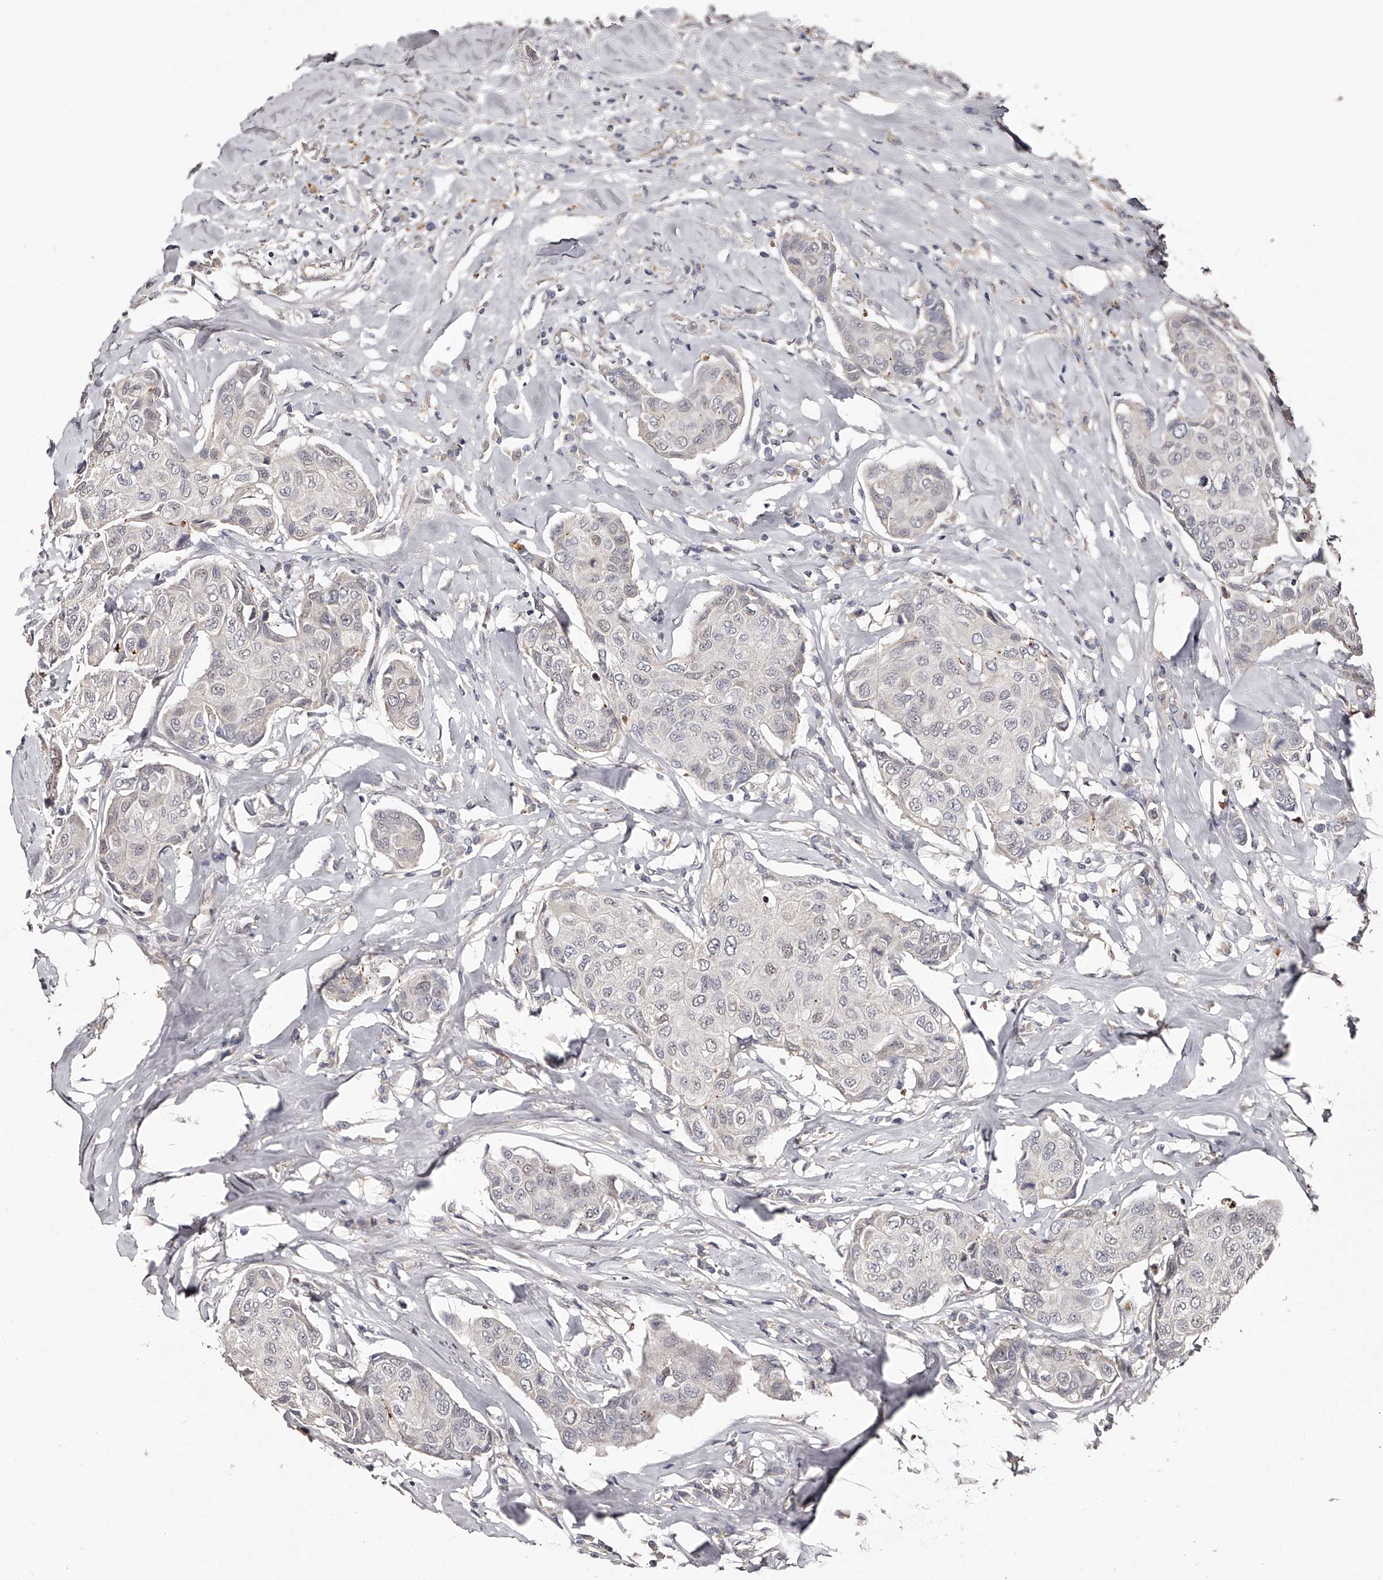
{"staining": {"intensity": "negative", "quantity": "none", "location": "none"}, "tissue": "breast cancer", "cell_type": "Tumor cells", "image_type": "cancer", "snomed": [{"axis": "morphology", "description": "Duct carcinoma"}, {"axis": "topography", "description": "Breast"}], "caption": "This micrograph is of breast cancer (invasive ductal carcinoma) stained with immunohistochemistry to label a protein in brown with the nuclei are counter-stained blue. There is no positivity in tumor cells. The staining is performed using DAB brown chromogen with nuclei counter-stained in using hematoxylin.", "gene": "URGCP", "patient": {"sex": "female", "age": 80}}